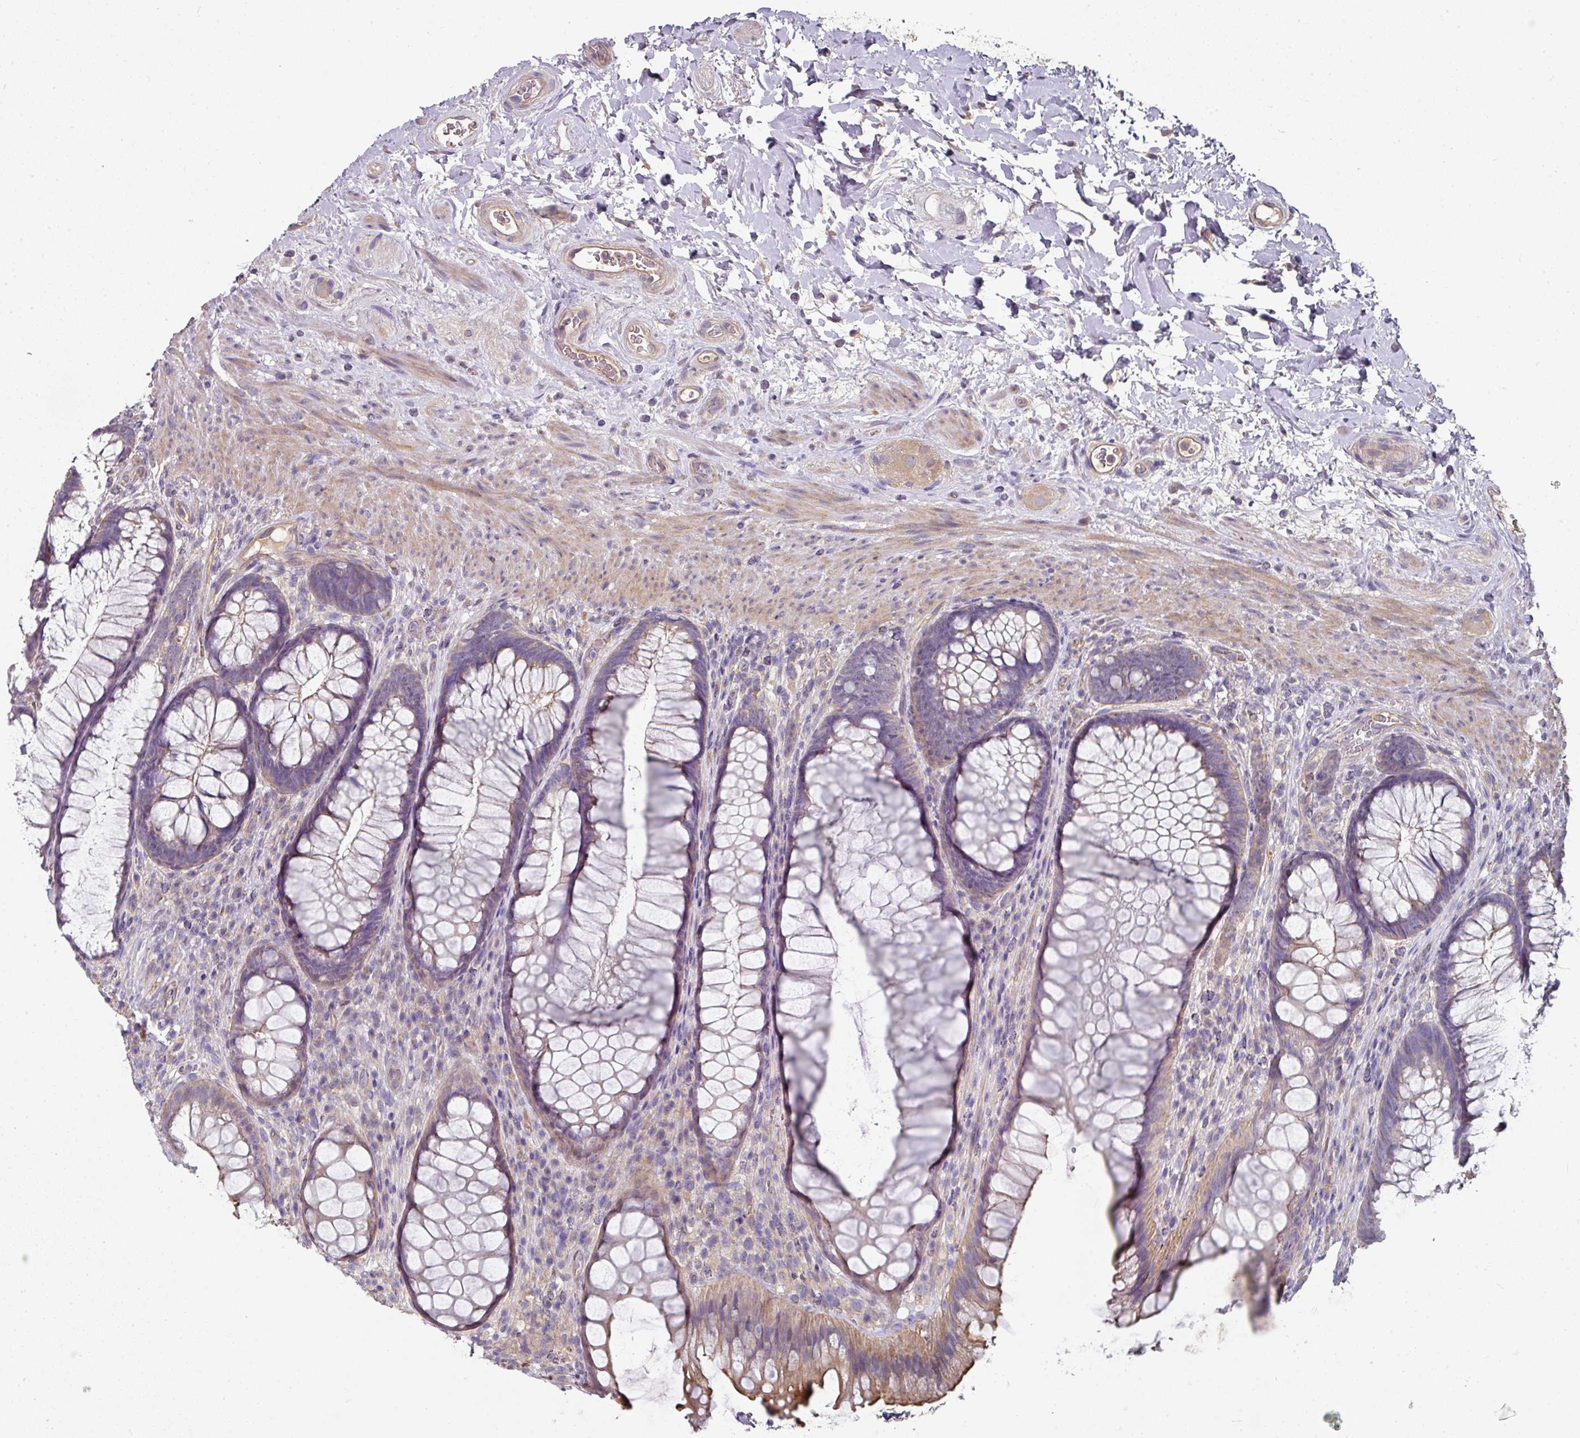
{"staining": {"intensity": "weak", "quantity": "25%-75%", "location": "cytoplasmic/membranous"}, "tissue": "rectum", "cell_type": "Glandular cells", "image_type": "normal", "snomed": [{"axis": "morphology", "description": "Normal tissue, NOS"}, {"axis": "topography", "description": "Rectum"}], "caption": "Immunohistochemistry of normal human rectum exhibits low levels of weak cytoplasmic/membranous staining in approximately 25%-75% of glandular cells.", "gene": "C4orf48", "patient": {"sex": "male", "age": 53}}